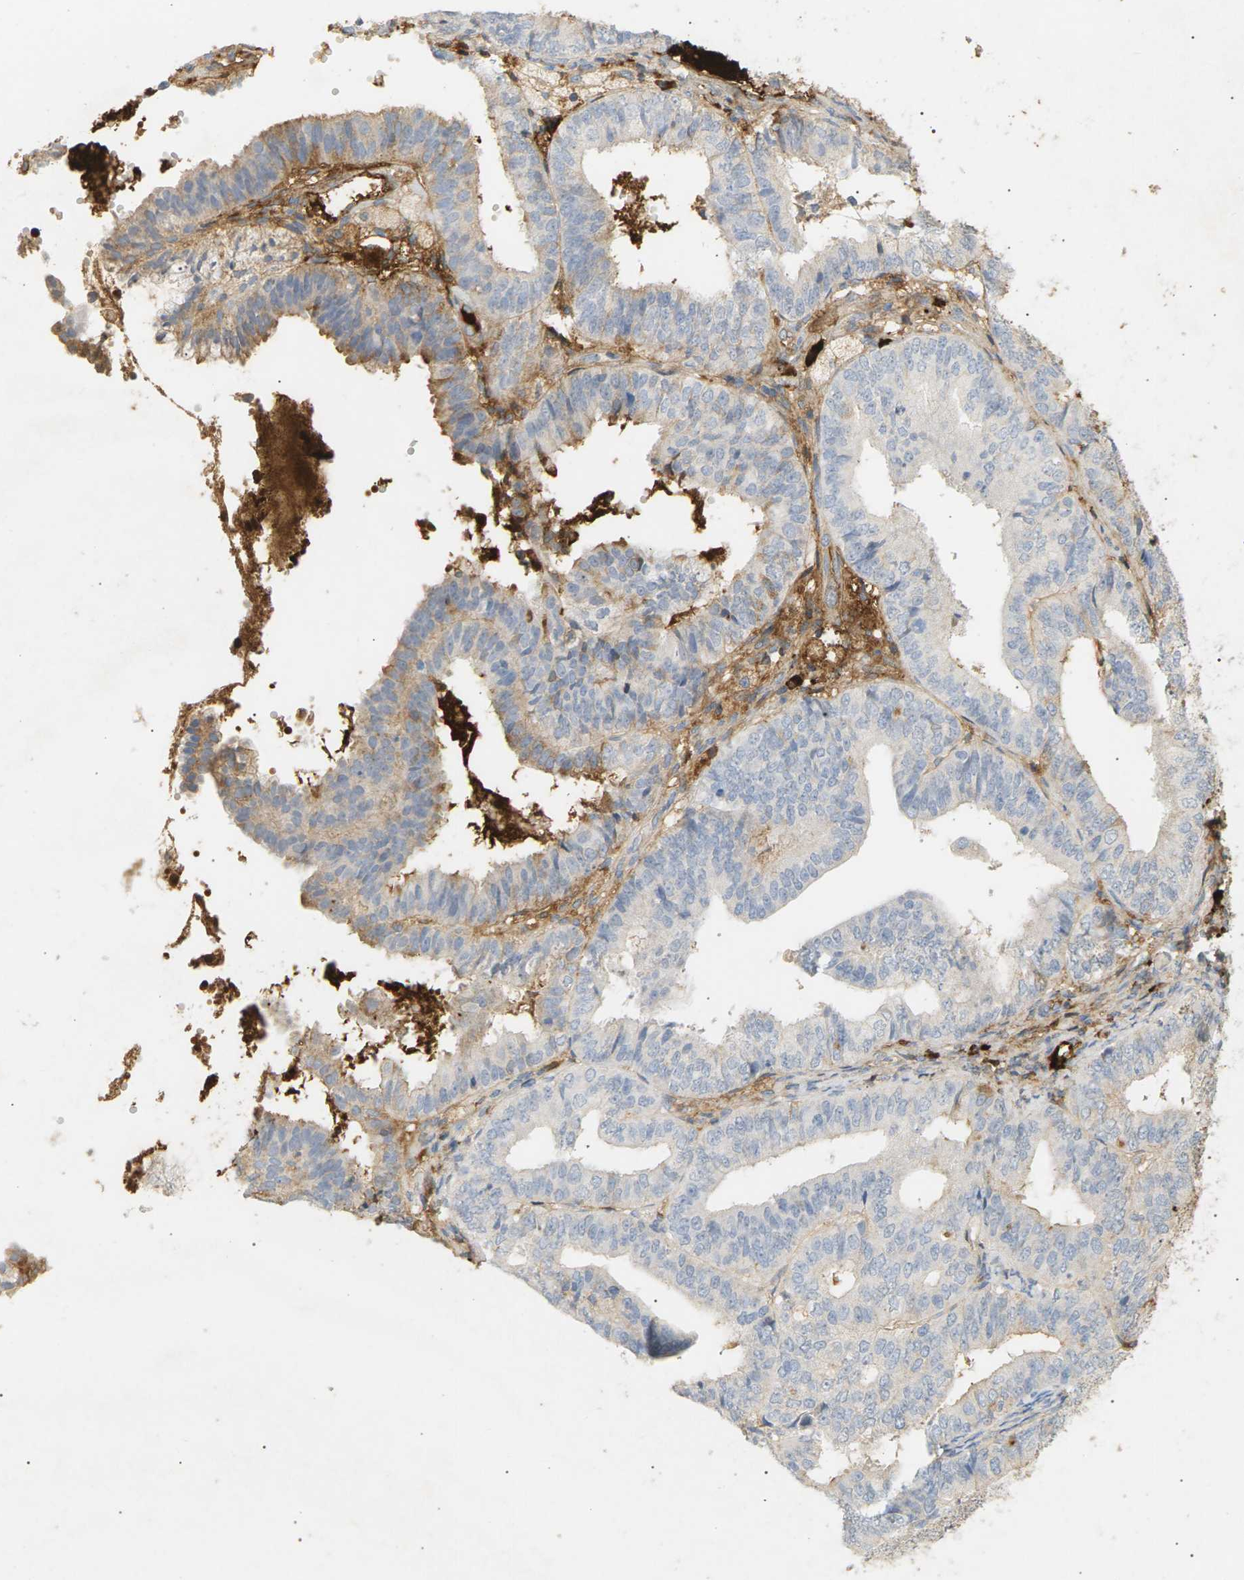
{"staining": {"intensity": "weak", "quantity": "<25%", "location": "cytoplasmic/membranous"}, "tissue": "endometrial cancer", "cell_type": "Tumor cells", "image_type": "cancer", "snomed": [{"axis": "morphology", "description": "Adenocarcinoma, NOS"}, {"axis": "topography", "description": "Endometrium"}], "caption": "Immunohistochemical staining of human endometrial cancer demonstrates no significant positivity in tumor cells. (DAB IHC with hematoxylin counter stain).", "gene": "IGLC3", "patient": {"sex": "female", "age": 63}}